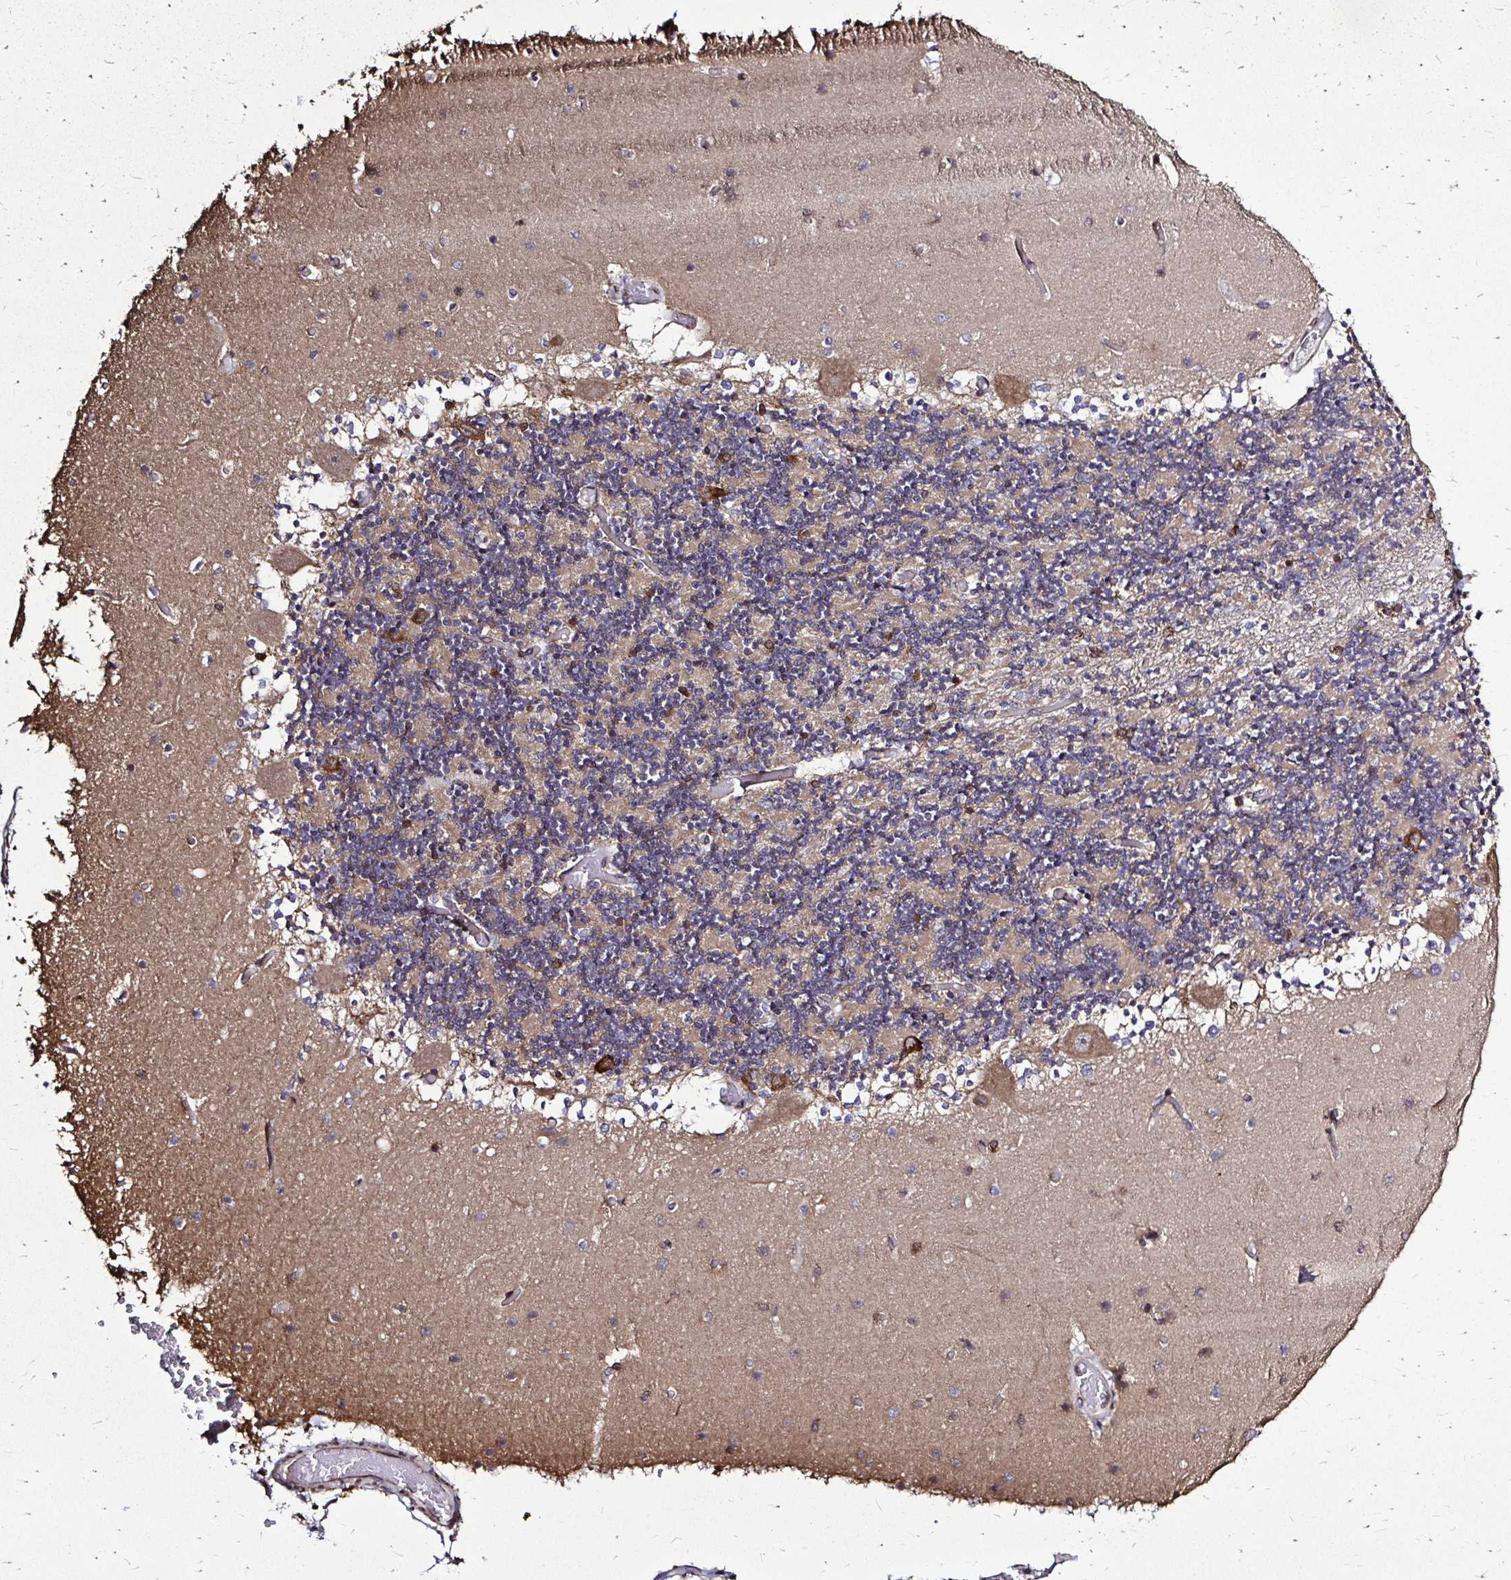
{"staining": {"intensity": "moderate", "quantity": "25%-75%", "location": "cytoplasmic/membranous,nuclear"}, "tissue": "cerebellum", "cell_type": "Cells in granular layer", "image_type": "normal", "snomed": [{"axis": "morphology", "description": "Normal tissue, NOS"}, {"axis": "topography", "description": "Cerebellum"}], "caption": "Moderate cytoplasmic/membranous,nuclear staining for a protein is present in approximately 25%-75% of cells in granular layer of benign cerebellum using immunohistochemistry.", "gene": "FMR1", "patient": {"sex": "female", "age": 28}}